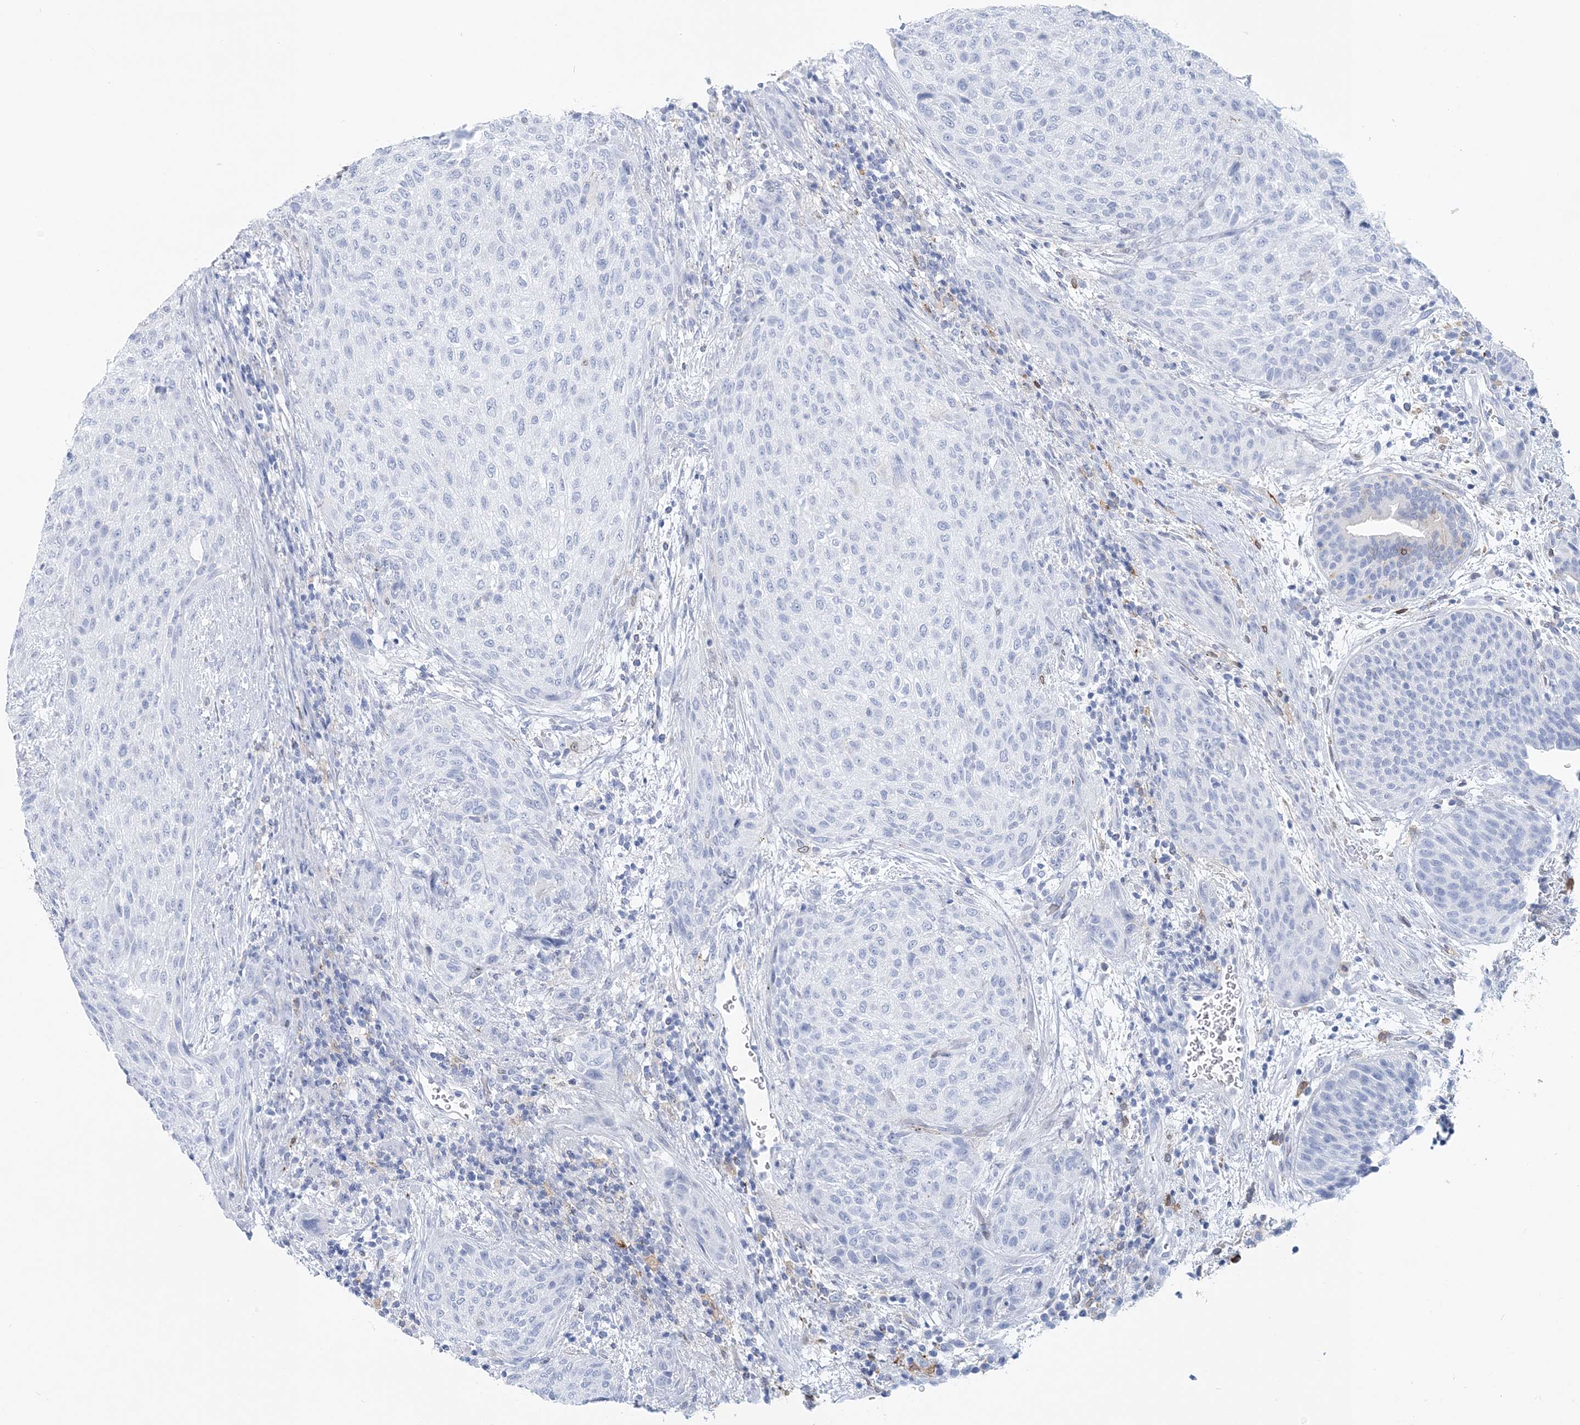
{"staining": {"intensity": "negative", "quantity": "none", "location": "none"}, "tissue": "urothelial cancer", "cell_type": "Tumor cells", "image_type": "cancer", "snomed": [{"axis": "morphology", "description": "Urothelial carcinoma, High grade"}, {"axis": "topography", "description": "Urinary bladder"}], "caption": "Immunohistochemistry micrograph of urothelial carcinoma (high-grade) stained for a protein (brown), which exhibits no staining in tumor cells.", "gene": "NKX6-1", "patient": {"sex": "male", "age": 35}}